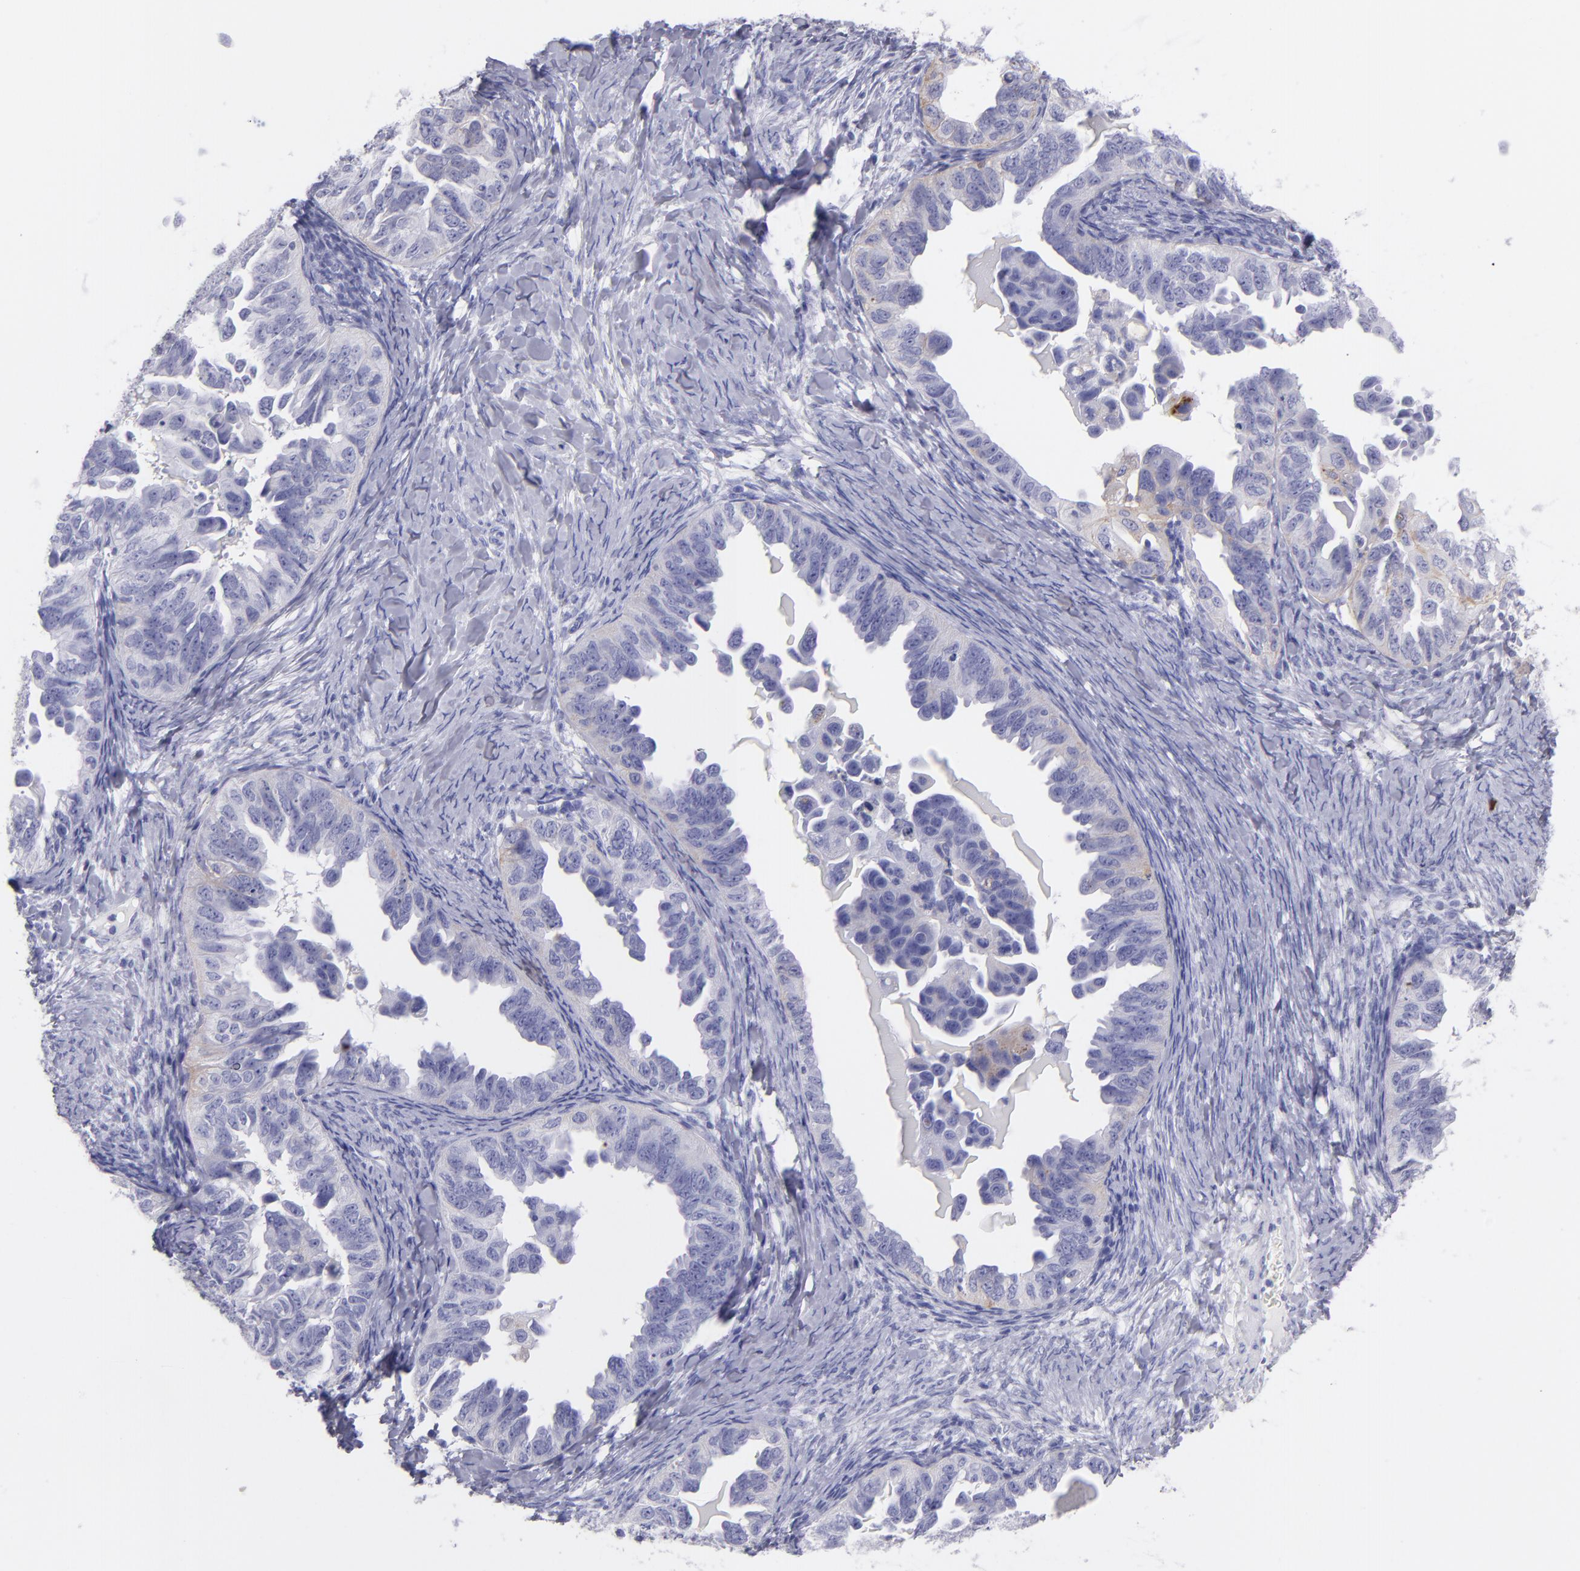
{"staining": {"intensity": "negative", "quantity": "none", "location": "none"}, "tissue": "ovarian cancer", "cell_type": "Tumor cells", "image_type": "cancer", "snomed": [{"axis": "morphology", "description": "Cystadenocarcinoma, serous, NOS"}, {"axis": "topography", "description": "Ovary"}], "caption": "Tumor cells show no significant staining in ovarian cancer (serous cystadenocarcinoma).", "gene": "CD82", "patient": {"sex": "female", "age": 82}}